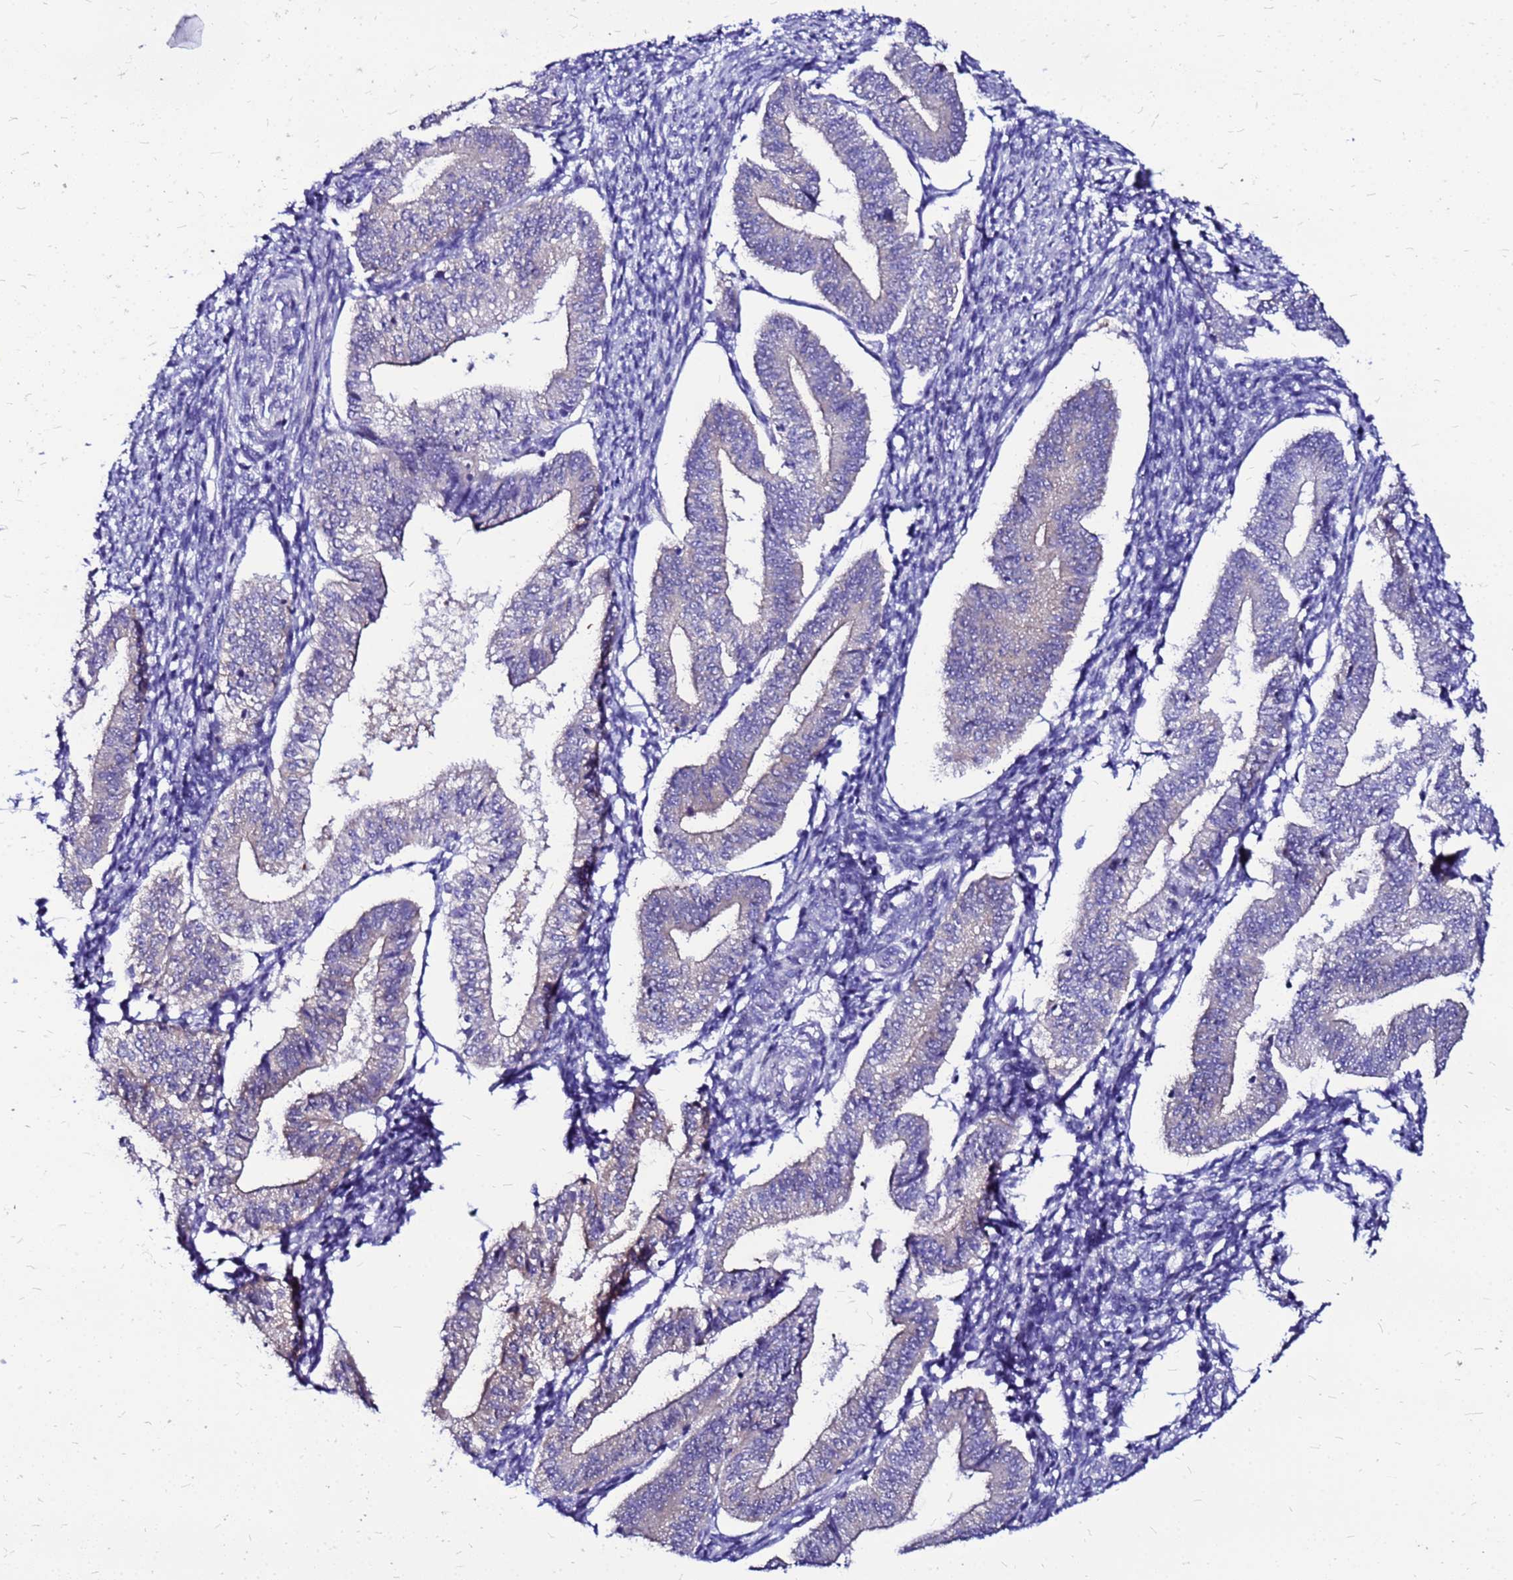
{"staining": {"intensity": "negative", "quantity": "none", "location": "none"}, "tissue": "endometrium", "cell_type": "Cells in endometrial stroma", "image_type": "normal", "snomed": [{"axis": "morphology", "description": "Normal tissue, NOS"}, {"axis": "topography", "description": "Endometrium"}], "caption": "Immunohistochemistry (IHC) image of unremarkable human endometrium stained for a protein (brown), which reveals no positivity in cells in endometrial stroma.", "gene": "ARHGEF35", "patient": {"sex": "female", "age": 34}}